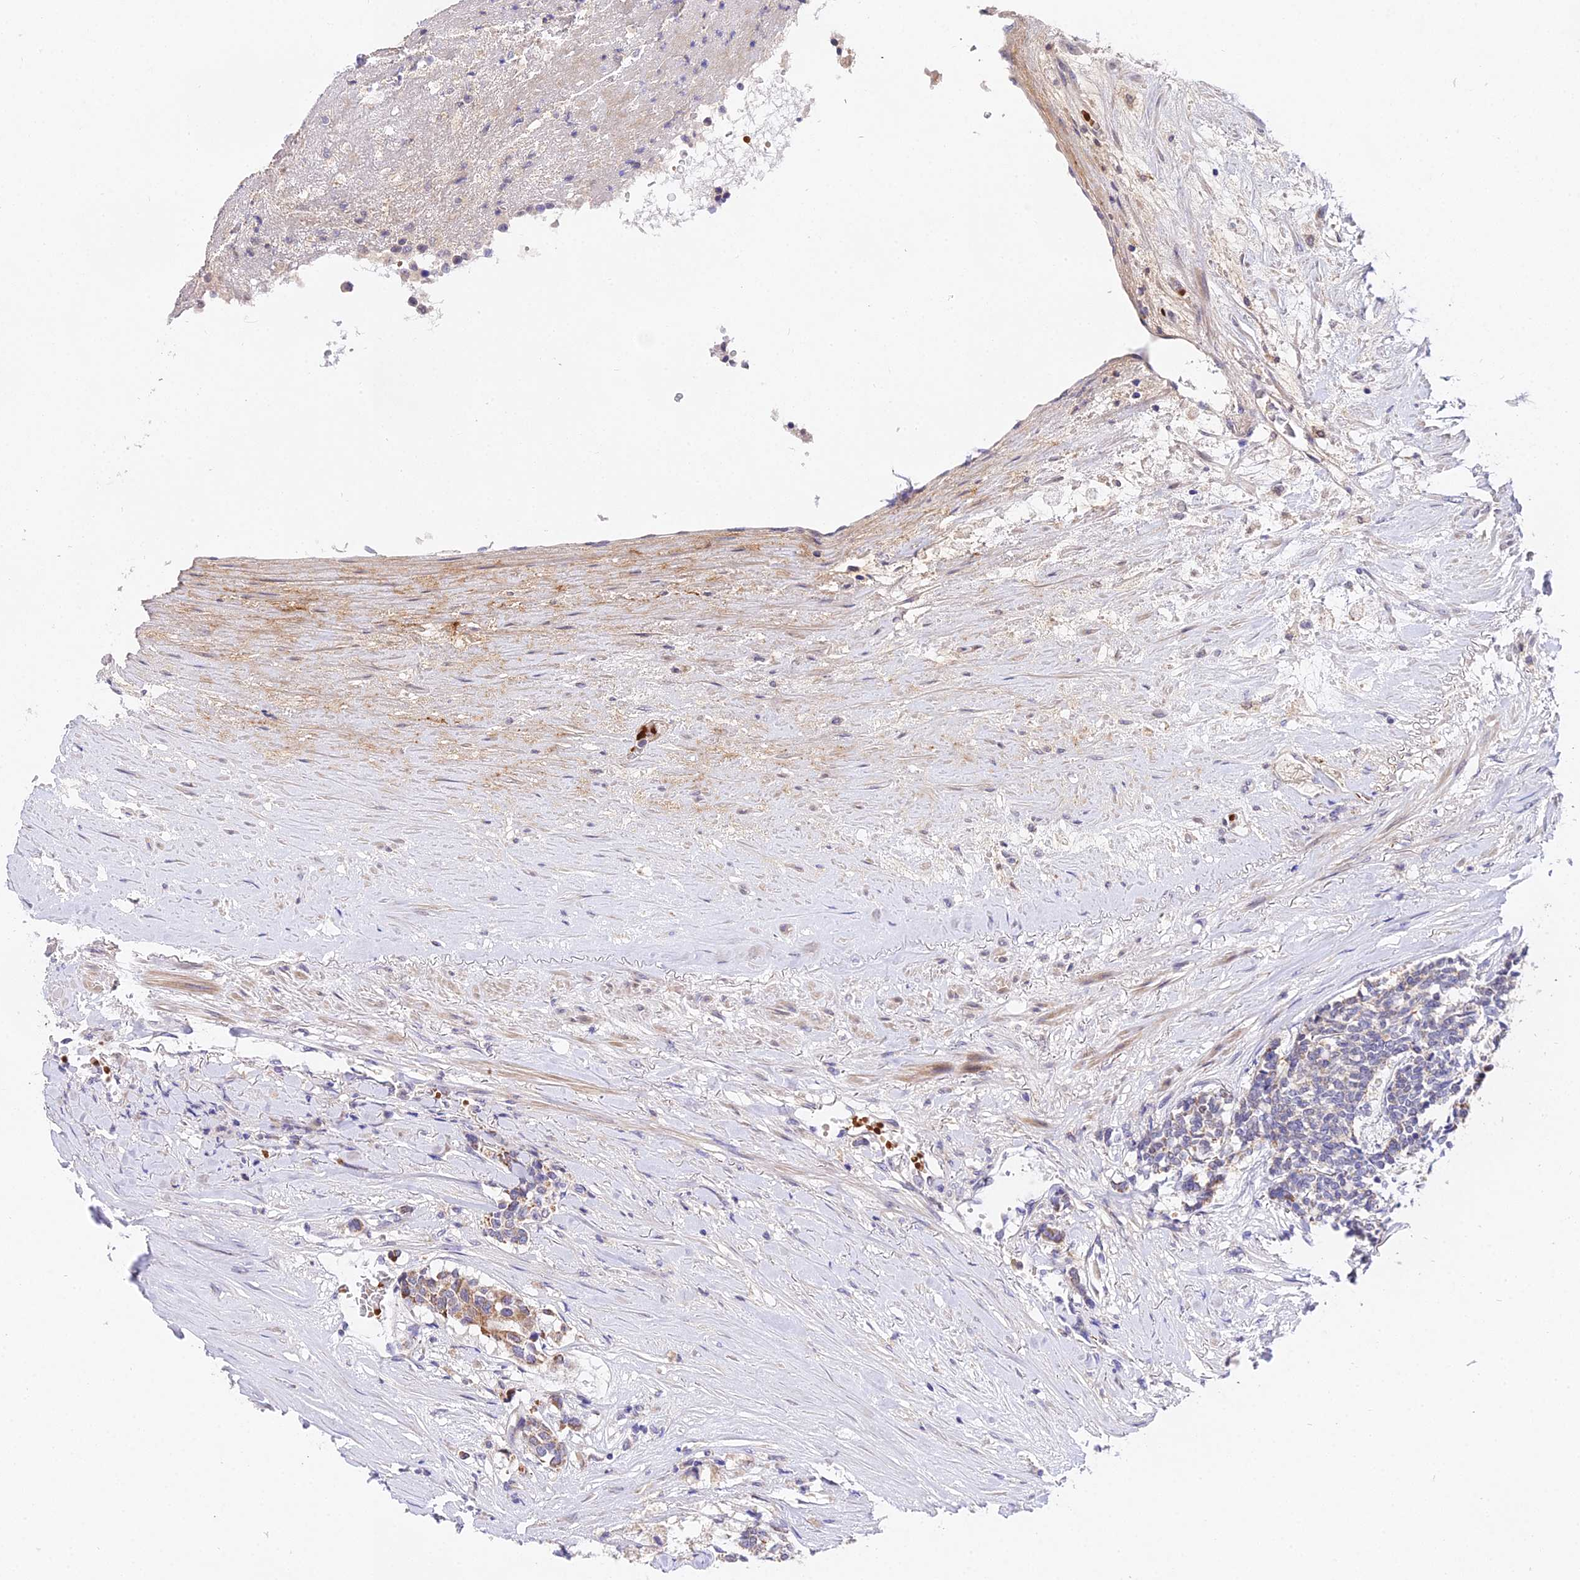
{"staining": {"intensity": "moderate", "quantity": ">75%", "location": "cytoplasmic/membranous"}, "tissue": "carcinoid", "cell_type": "Tumor cells", "image_type": "cancer", "snomed": [{"axis": "morphology", "description": "Carcinoid, malignant, NOS"}, {"axis": "topography", "description": "Pancreas"}], "caption": "The histopathology image exhibits immunohistochemical staining of carcinoid. There is moderate cytoplasmic/membranous expression is identified in approximately >75% of tumor cells.", "gene": "WDR5B", "patient": {"sex": "female", "age": 54}}